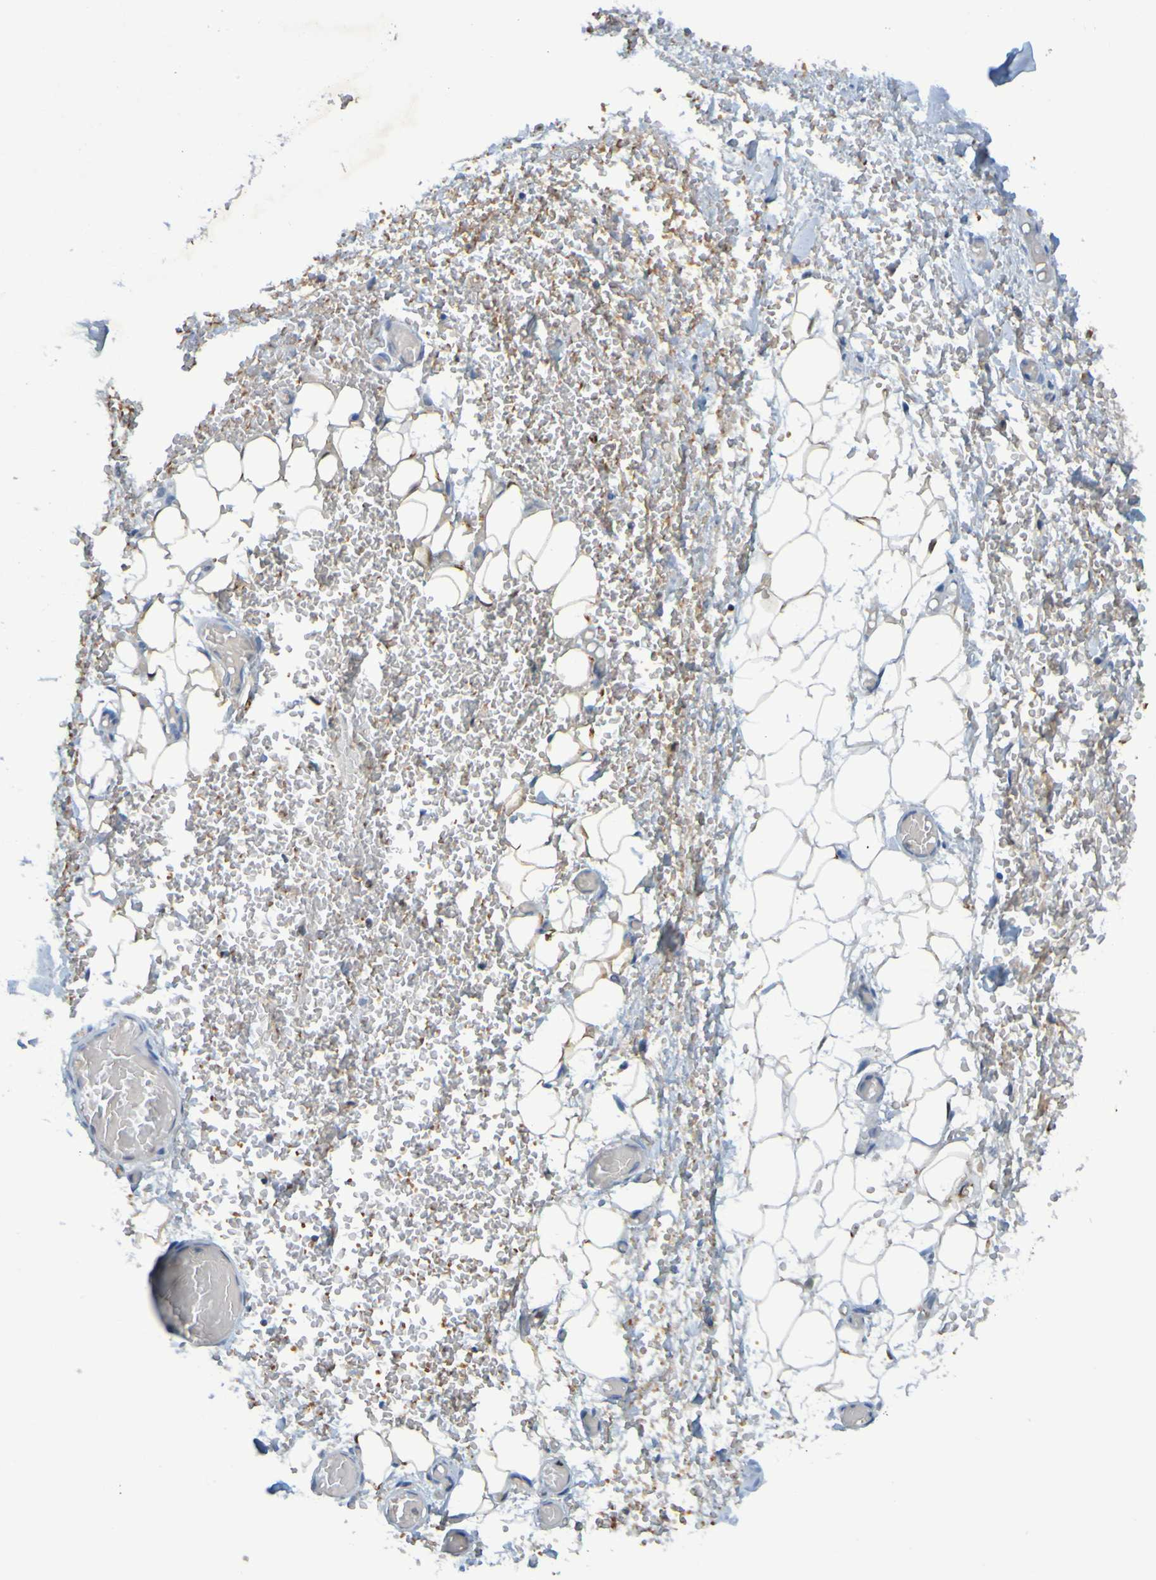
{"staining": {"intensity": "negative", "quantity": "none", "location": "none"}, "tissue": "adipose tissue", "cell_type": "Adipocytes", "image_type": "normal", "snomed": [{"axis": "morphology", "description": "Normal tissue, NOS"}, {"axis": "morphology", "description": "Adenocarcinoma, NOS"}, {"axis": "topography", "description": "Esophagus"}], "caption": "This is an immunohistochemistry (IHC) photomicrograph of normal adipose tissue. There is no staining in adipocytes.", "gene": "USP36", "patient": {"sex": "male", "age": 62}}